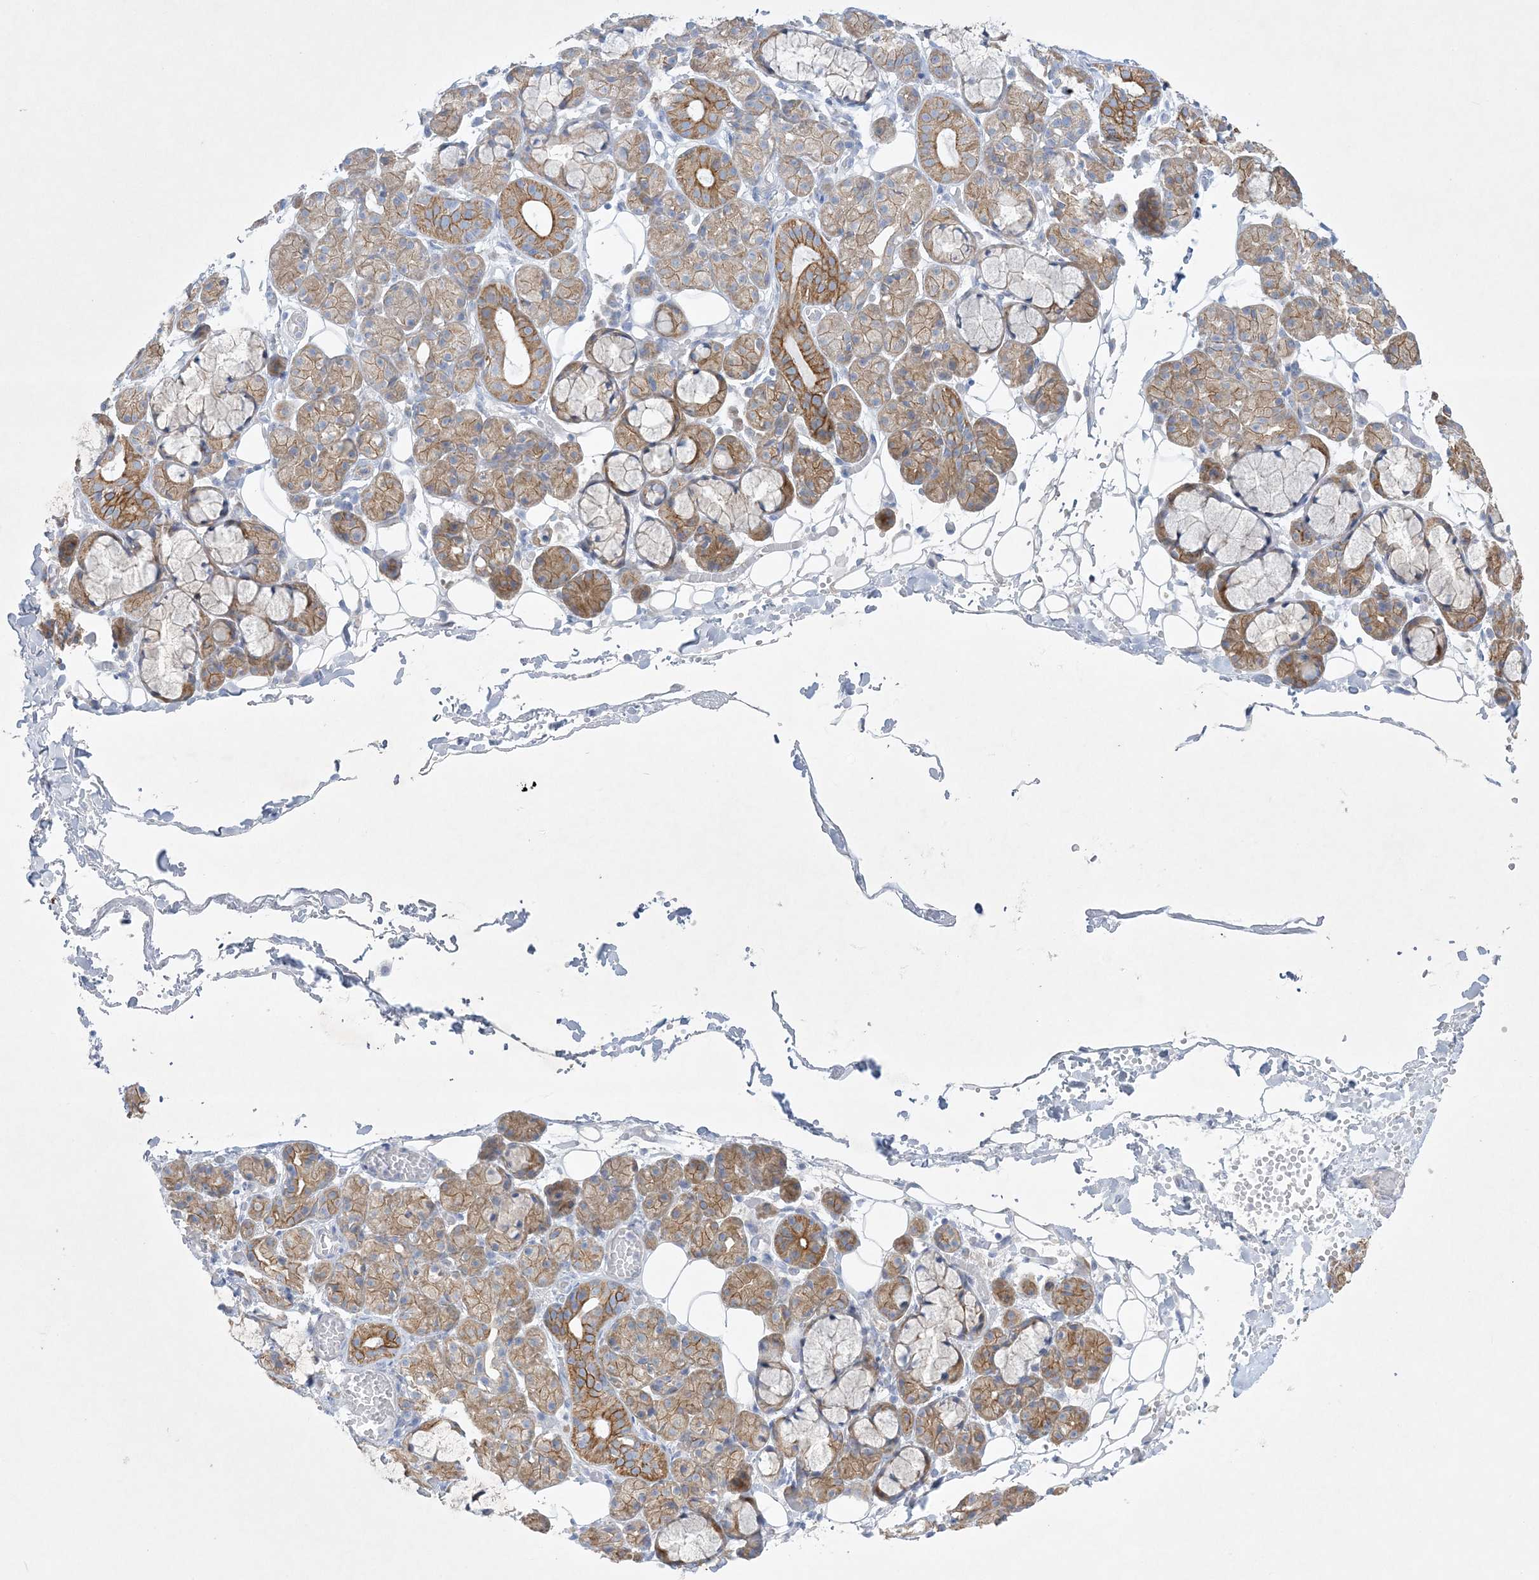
{"staining": {"intensity": "moderate", "quantity": "25%-75%", "location": "cytoplasmic/membranous"}, "tissue": "salivary gland", "cell_type": "Glandular cells", "image_type": "normal", "snomed": [{"axis": "morphology", "description": "Normal tissue, NOS"}, {"axis": "topography", "description": "Salivary gland"}], "caption": "Immunohistochemistry (IHC) staining of unremarkable salivary gland, which reveals medium levels of moderate cytoplasmic/membranous positivity in approximately 25%-75% of glandular cells indicating moderate cytoplasmic/membranous protein expression. The staining was performed using DAB (3,3'-diaminobenzidine) (brown) for protein detection and nuclei were counterstained in hematoxylin (blue).", "gene": "FARSB", "patient": {"sex": "male", "age": 63}}